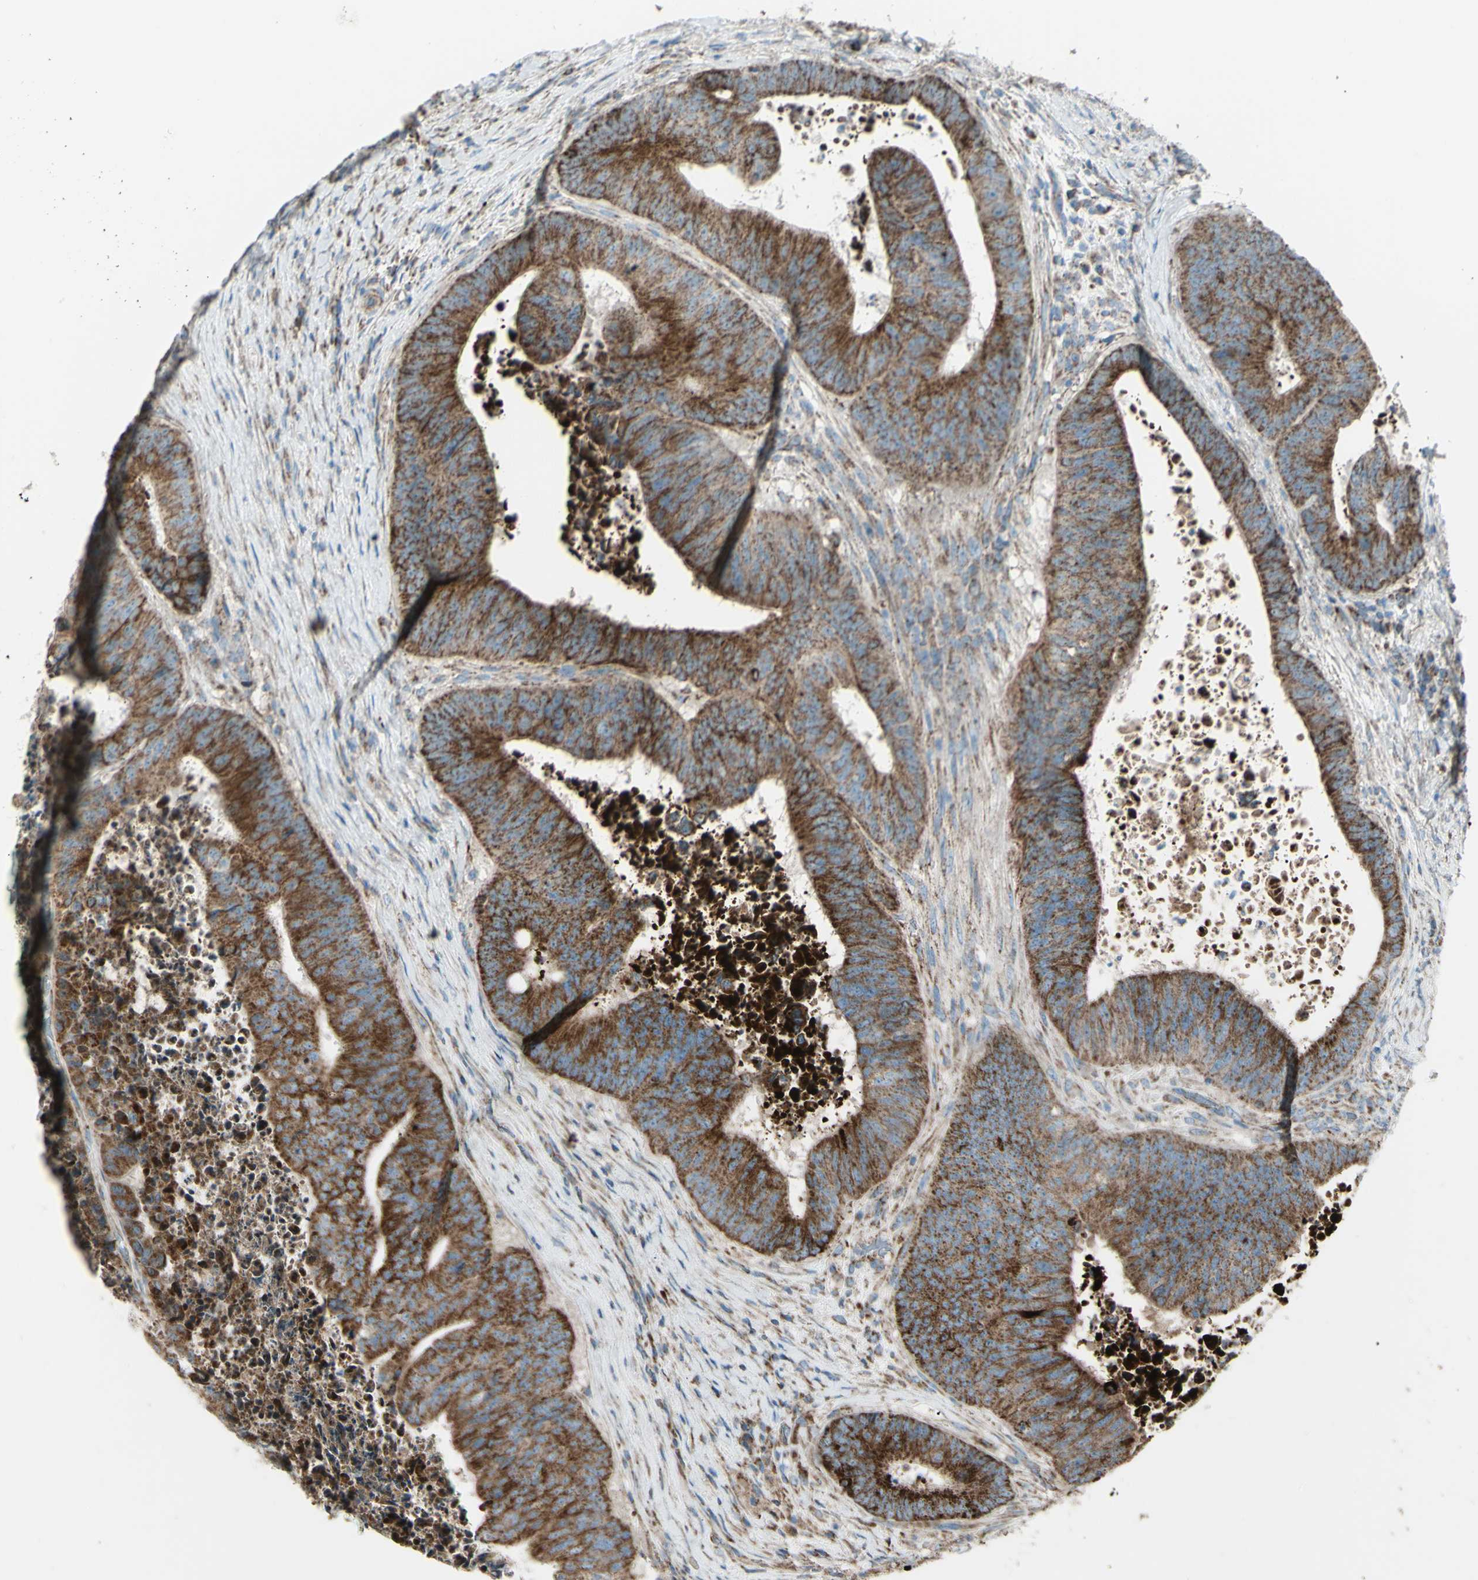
{"staining": {"intensity": "strong", "quantity": ">75%", "location": "cytoplasmic/membranous"}, "tissue": "colorectal cancer", "cell_type": "Tumor cells", "image_type": "cancer", "snomed": [{"axis": "morphology", "description": "Adenocarcinoma, NOS"}, {"axis": "topography", "description": "Rectum"}], "caption": "Immunohistochemical staining of human adenocarcinoma (colorectal) shows high levels of strong cytoplasmic/membranous expression in approximately >75% of tumor cells.", "gene": "RHOT1", "patient": {"sex": "male", "age": 72}}